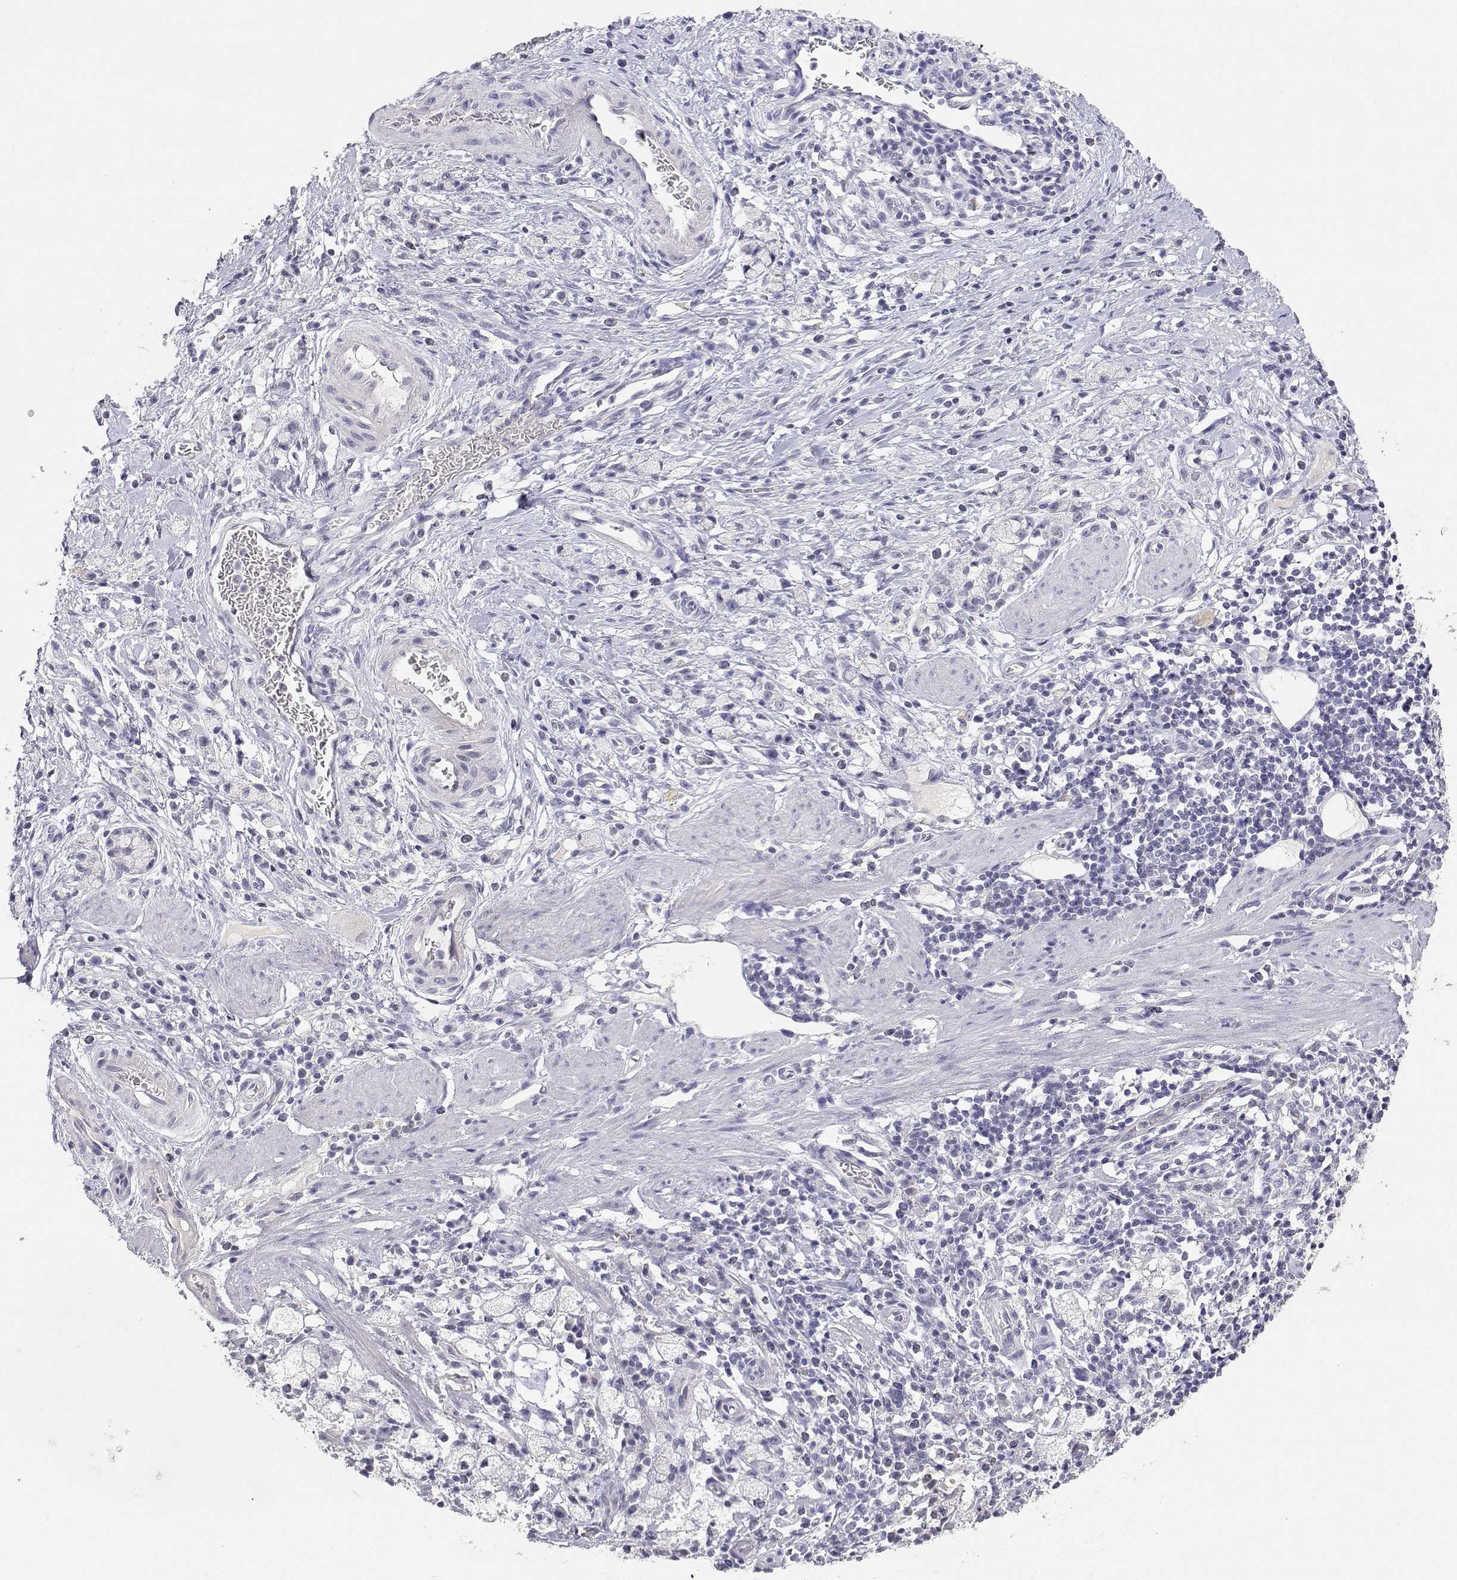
{"staining": {"intensity": "negative", "quantity": "none", "location": "none"}, "tissue": "stomach cancer", "cell_type": "Tumor cells", "image_type": "cancer", "snomed": [{"axis": "morphology", "description": "Adenocarcinoma, NOS"}, {"axis": "topography", "description": "Stomach"}], "caption": "DAB immunohistochemical staining of stomach adenocarcinoma shows no significant staining in tumor cells.", "gene": "ADA", "patient": {"sex": "male", "age": 58}}